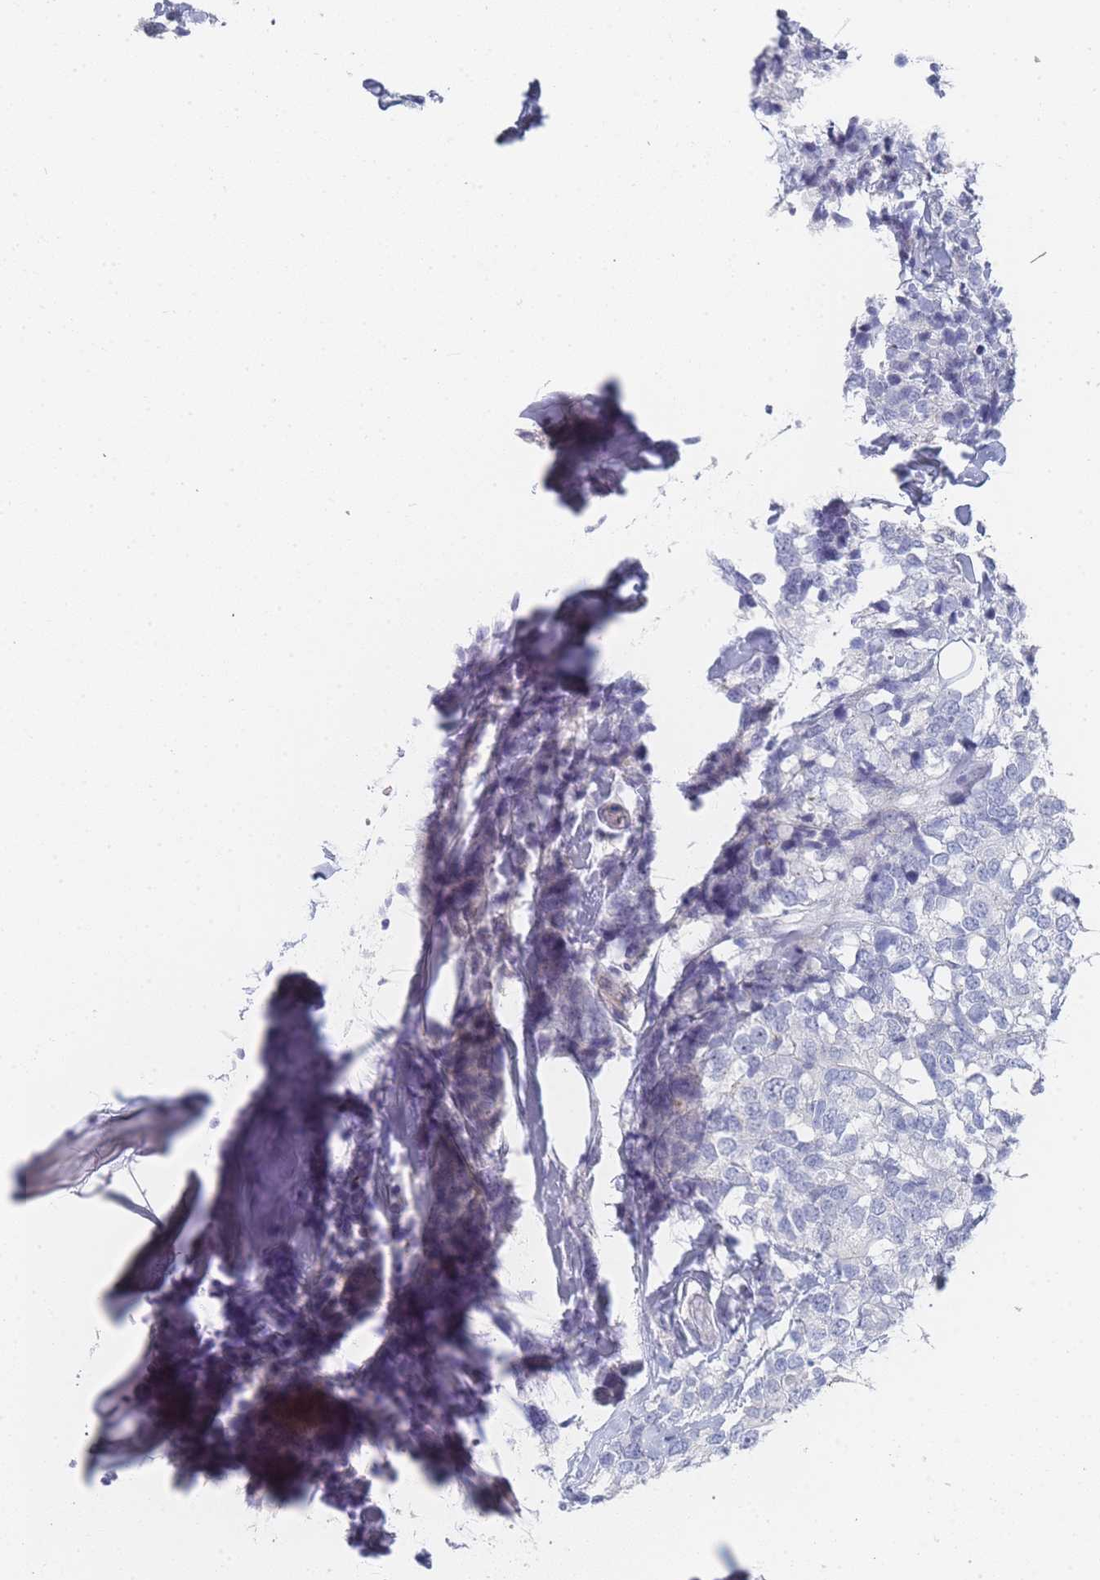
{"staining": {"intensity": "negative", "quantity": "none", "location": "none"}, "tissue": "breast cancer", "cell_type": "Tumor cells", "image_type": "cancer", "snomed": [{"axis": "morphology", "description": "Lobular carcinoma"}, {"axis": "topography", "description": "Breast"}], "caption": "This is a photomicrograph of IHC staining of breast cancer, which shows no staining in tumor cells.", "gene": "IMPG1", "patient": {"sex": "female", "age": 59}}